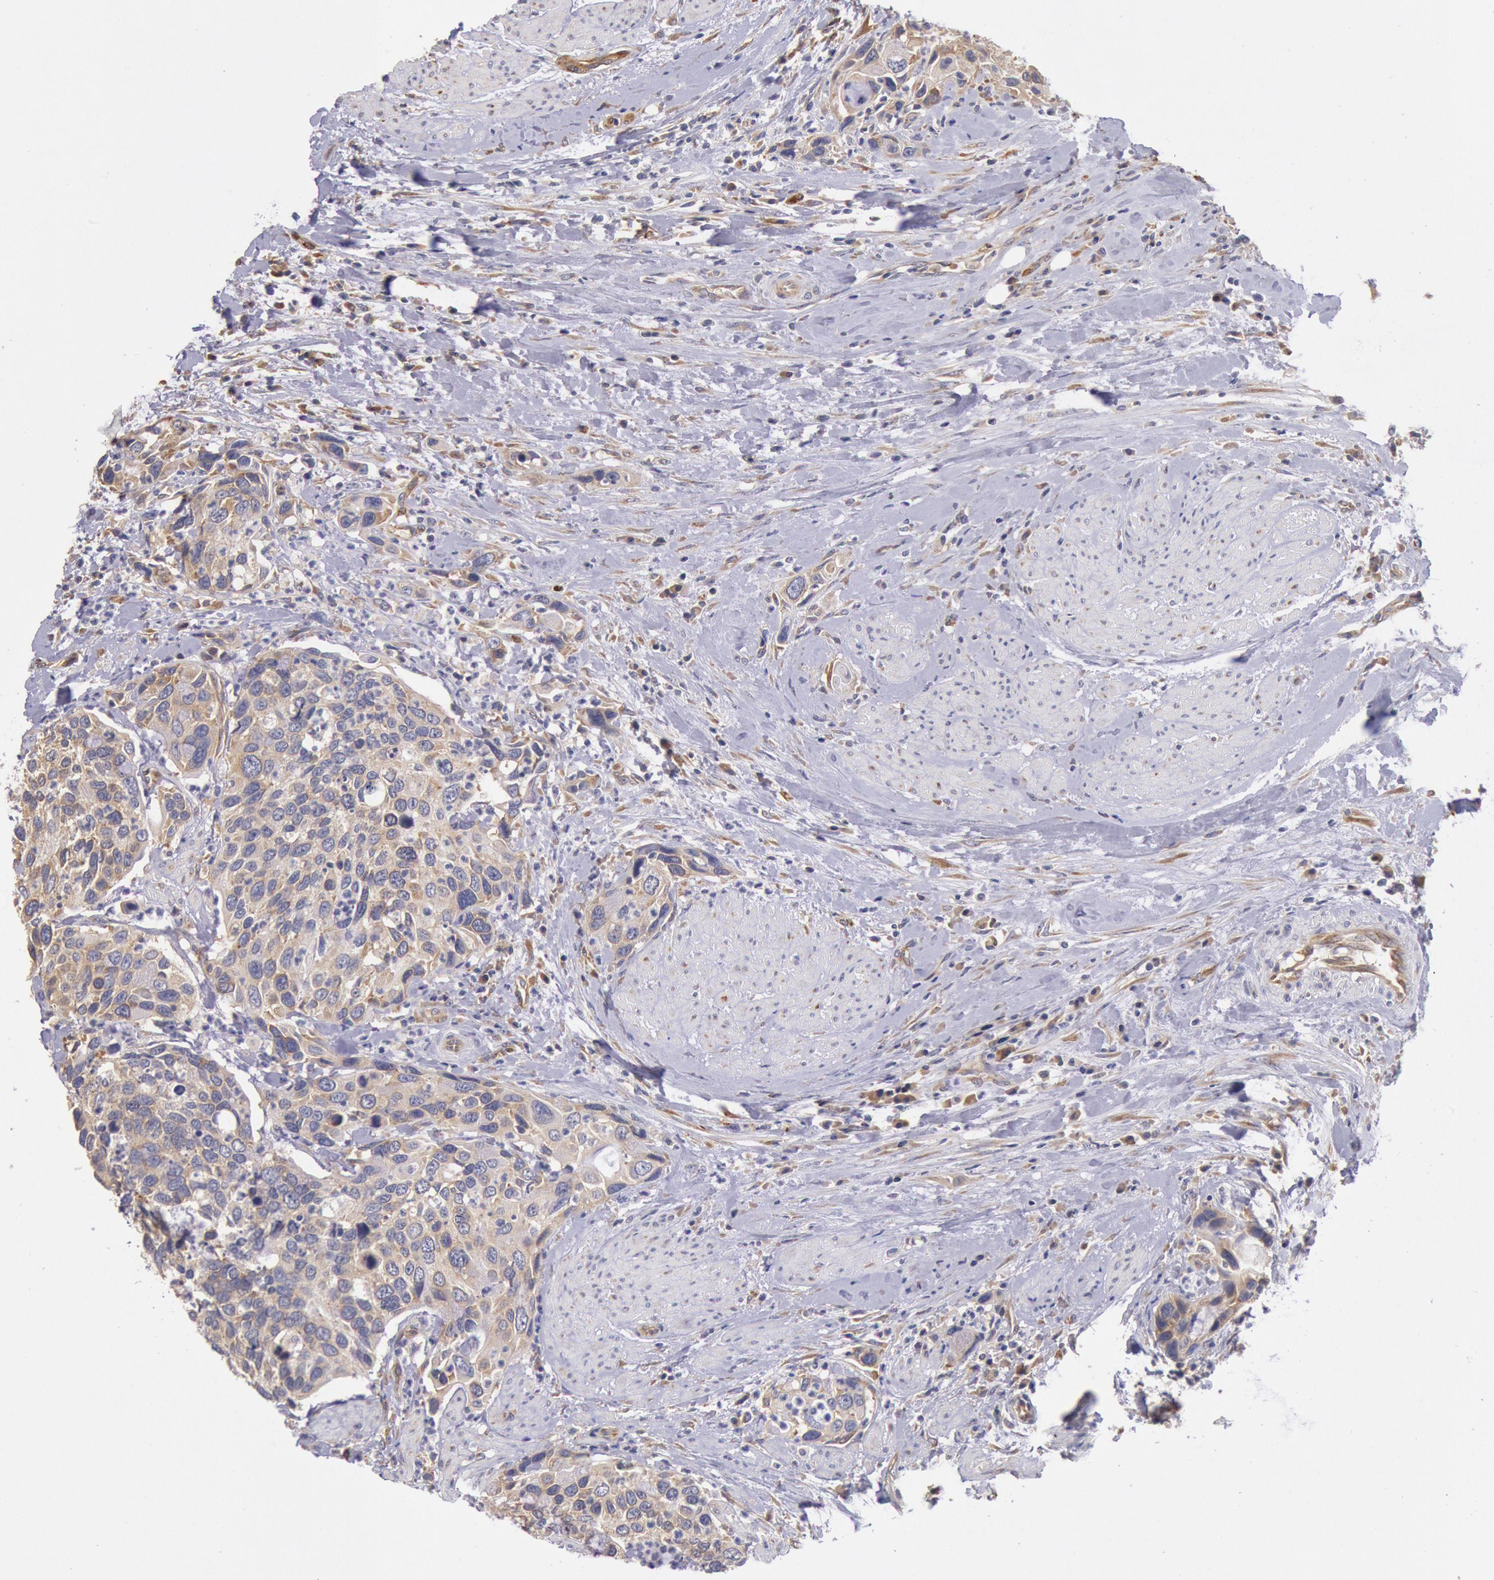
{"staining": {"intensity": "weak", "quantity": ">75%", "location": "cytoplasmic/membranous"}, "tissue": "urothelial cancer", "cell_type": "Tumor cells", "image_type": "cancer", "snomed": [{"axis": "morphology", "description": "Urothelial carcinoma, High grade"}, {"axis": "topography", "description": "Urinary bladder"}], "caption": "Urothelial carcinoma (high-grade) stained for a protein (brown) shows weak cytoplasmic/membranous positive staining in approximately >75% of tumor cells.", "gene": "DRG1", "patient": {"sex": "male", "age": 66}}